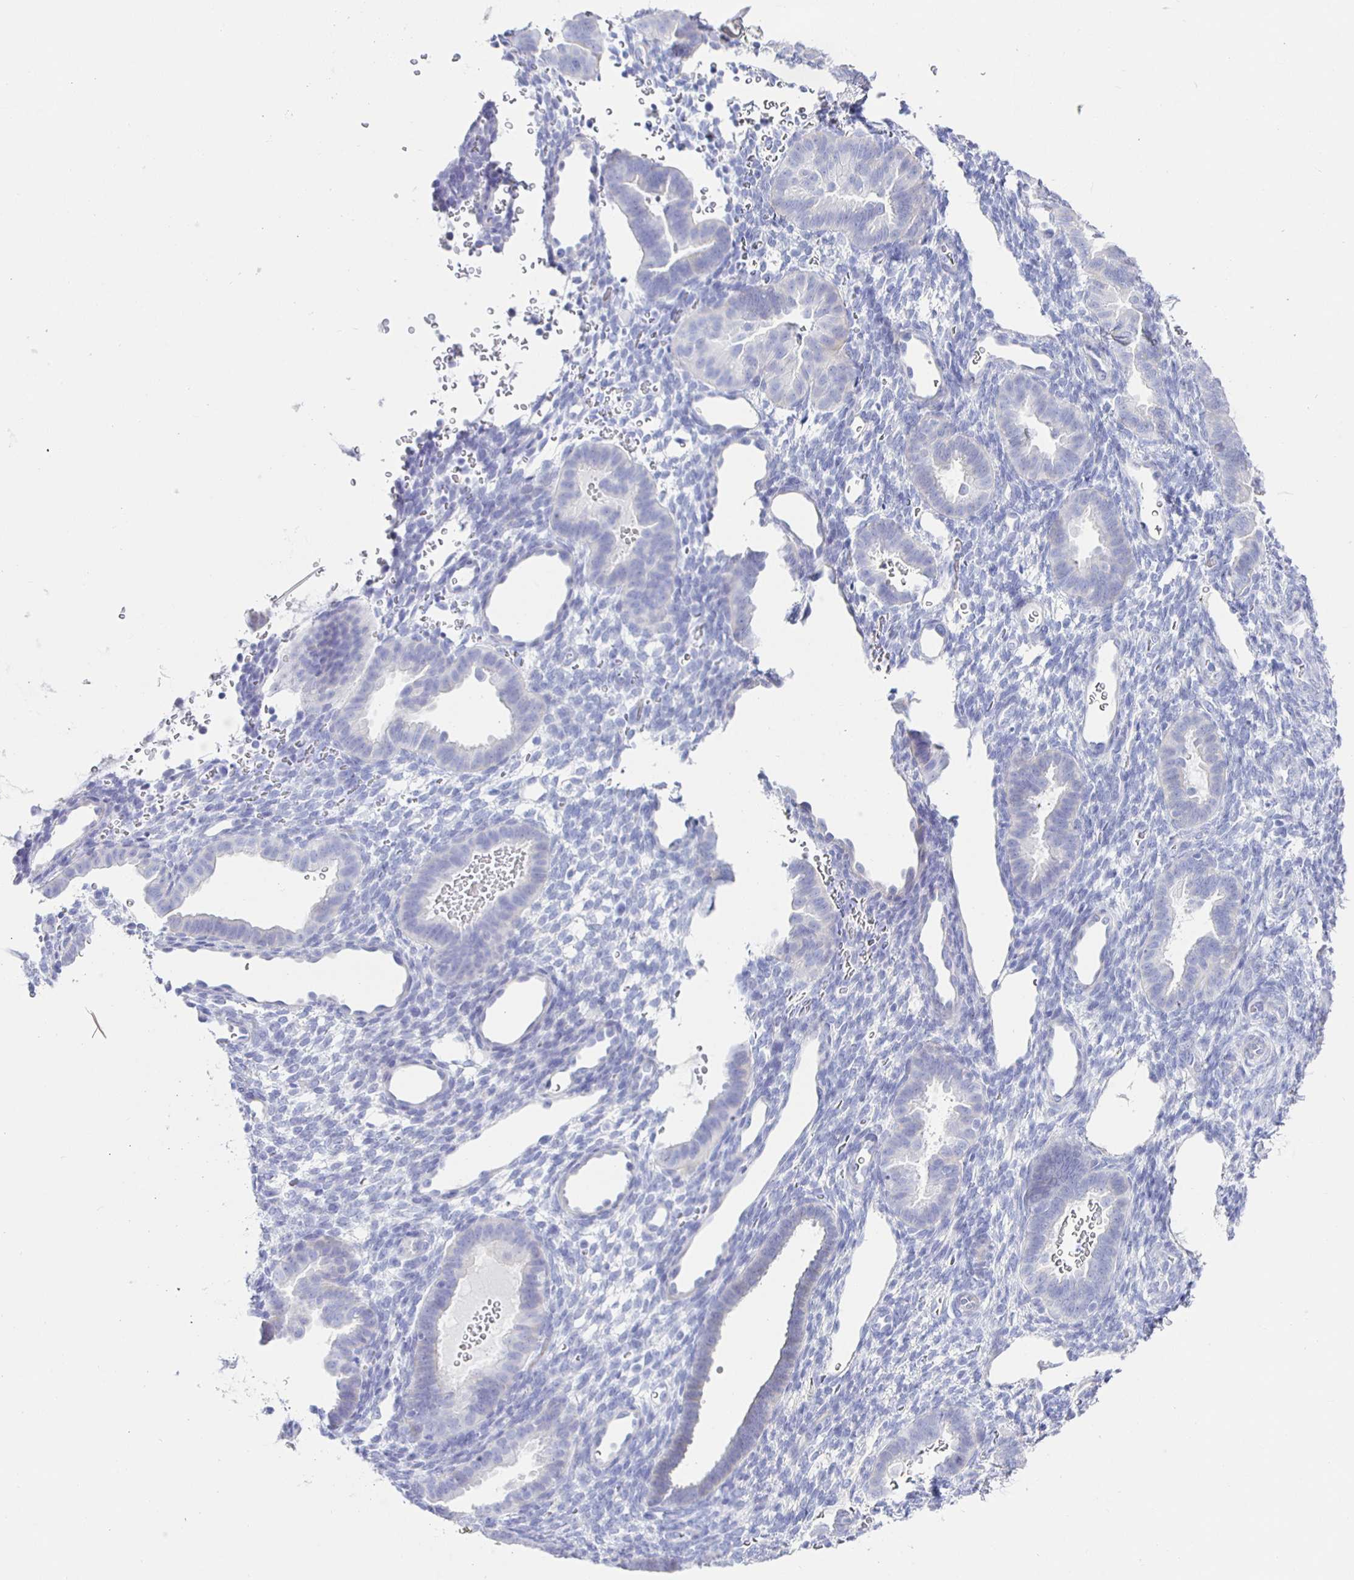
{"staining": {"intensity": "negative", "quantity": "none", "location": "none"}, "tissue": "endometrium", "cell_type": "Cells in endometrial stroma", "image_type": "normal", "snomed": [{"axis": "morphology", "description": "Normal tissue, NOS"}, {"axis": "topography", "description": "Endometrium"}], "caption": "Protein analysis of normal endometrium shows no significant staining in cells in endometrial stroma.", "gene": "HSPA4L", "patient": {"sex": "female", "age": 34}}